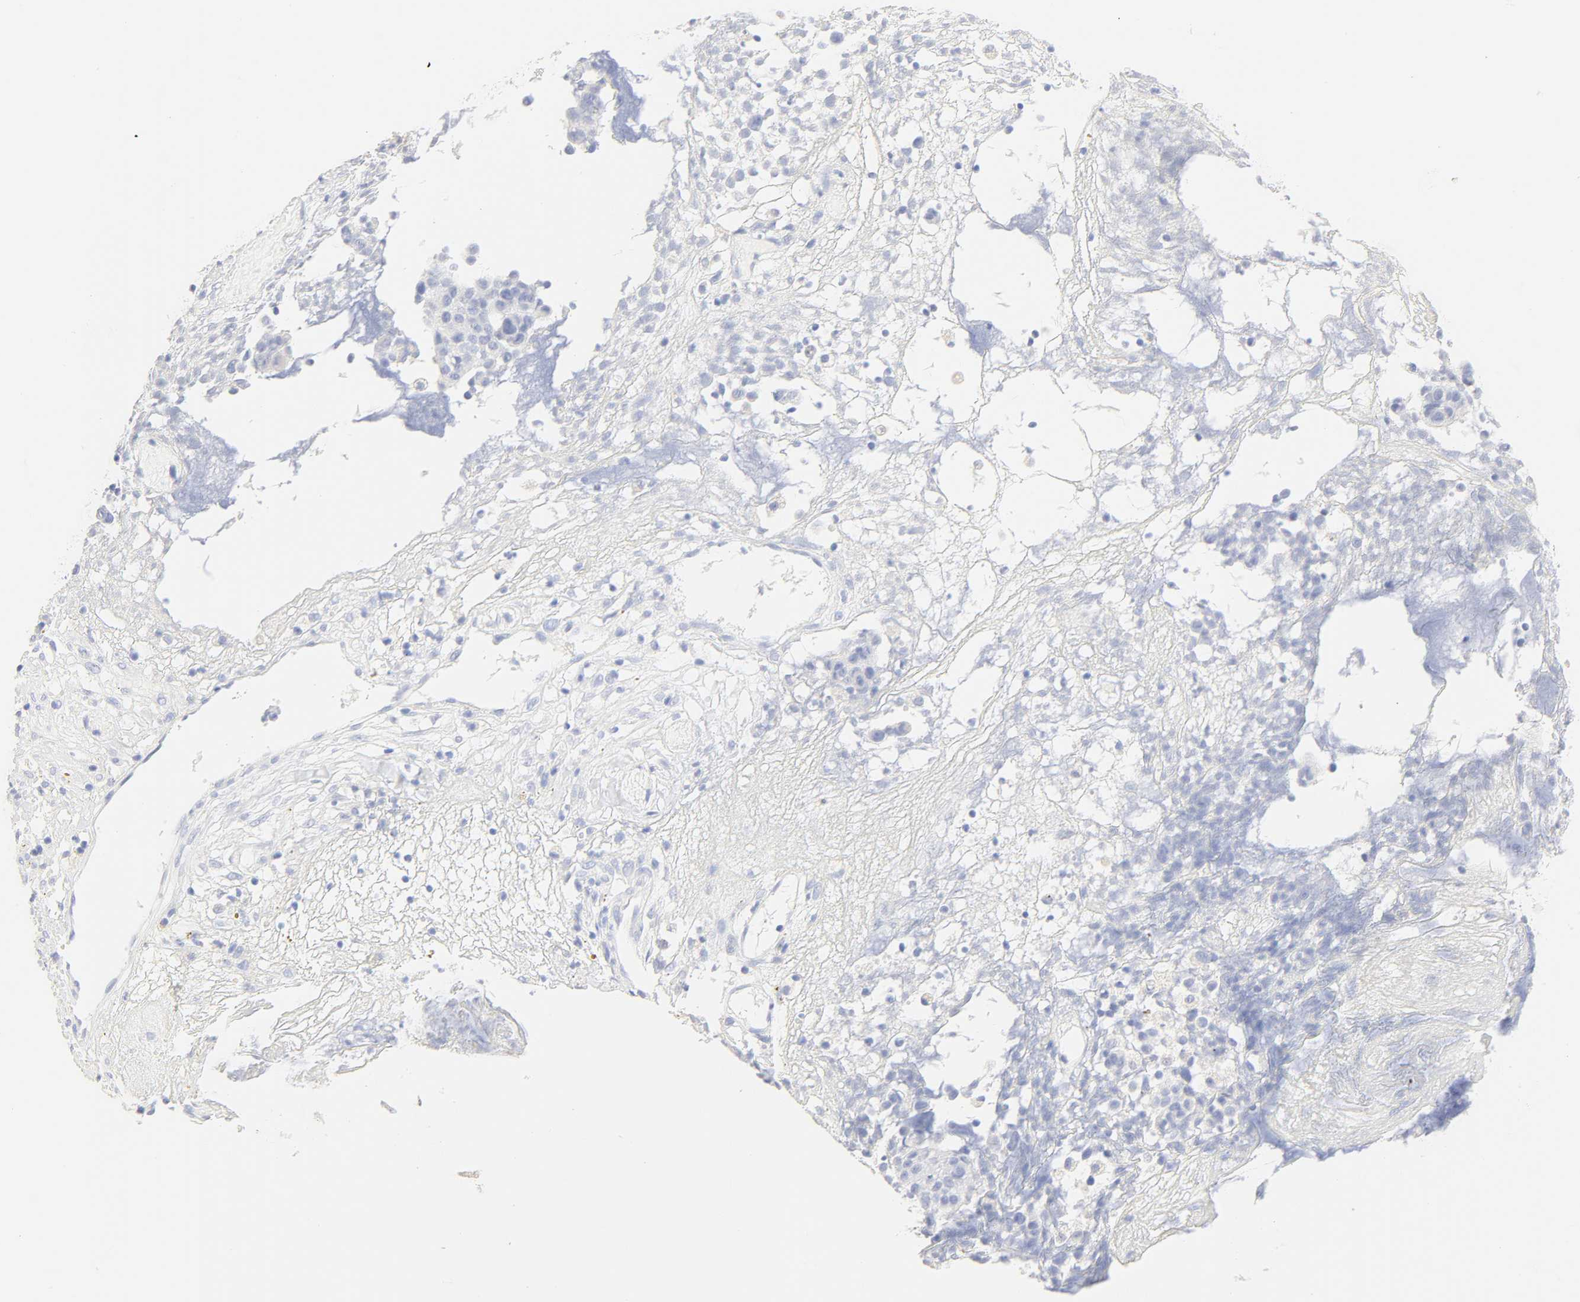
{"staining": {"intensity": "negative", "quantity": "none", "location": "none"}, "tissue": "ovarian cancer", "cell_type": "Tumor cells", "image_type": "cancer", "snomed": [{"axis": "morphology", "description": "Carcinoma, endometroid"}, {"axis": "topography", "description": "Ovary"}], "caption": "High magnification brightfield microscopy of ovarian cancer stained with DAB (brown) and counterstained with hematoxylin (blue): tumor cells show no significant expression.", "gene": "SLCO1B3", "patient": {"sex": "female", "age": 42}}